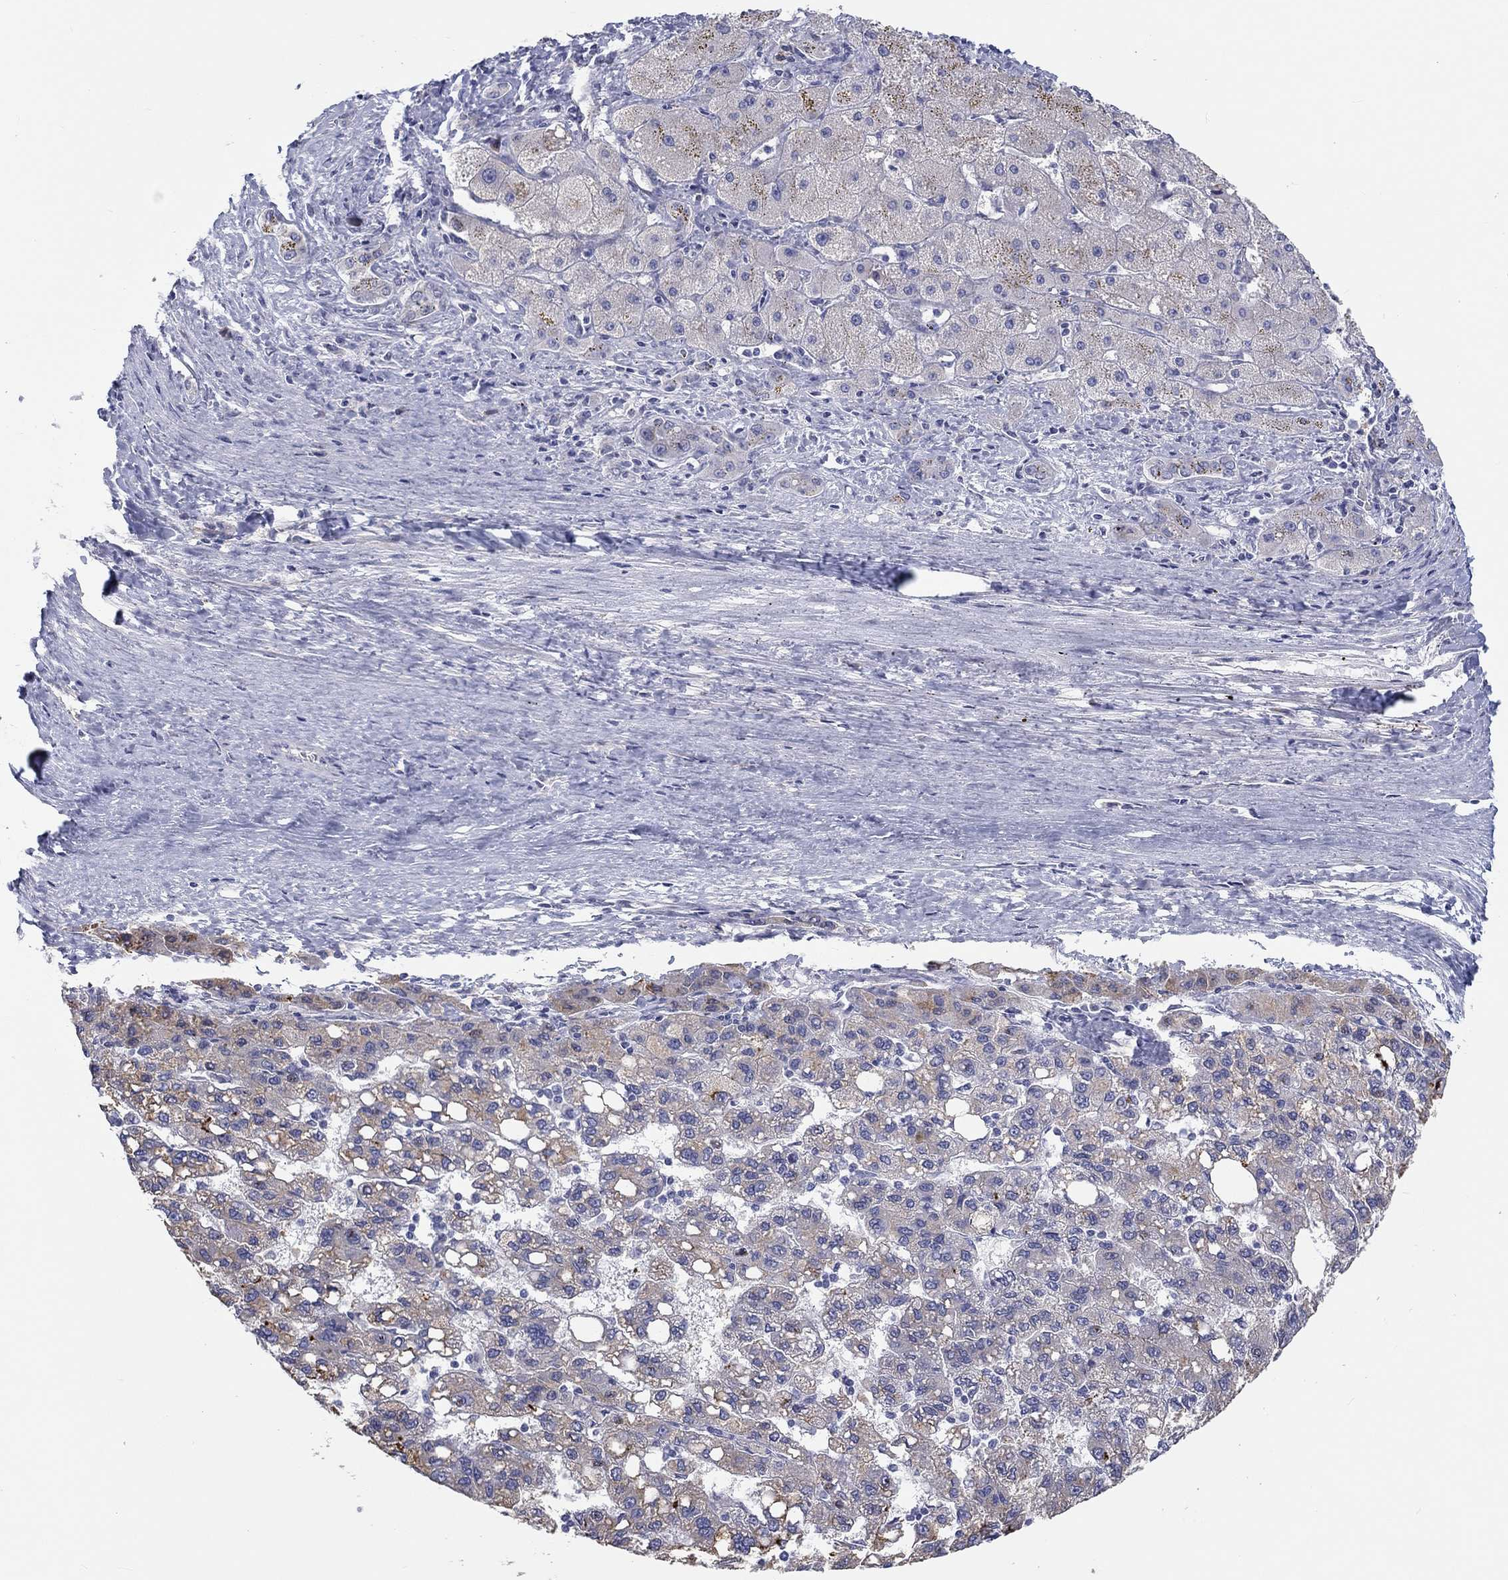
{"staining": {"intensity": "moderate", "quantity": "<25%", "location": "cytoplasmic/membranous"}, "tissue": "liver cancer", "cell_type": "Tumor cells", "image_type": "cancer", "snomed": [{"axis": "morphology", "description": "Carcinoma, Hepatocellular, NOS"}, {"axis": "topography", "description": "Liver"}], "caption": "Tumor cells demonstrate low levels of moderate cytoplasmic/membranous staining in about <25% of cells in liver hepatocellular carcinoma.", "gene": "LRRC4C", "patient": {"sex": "female", "age": 82}}